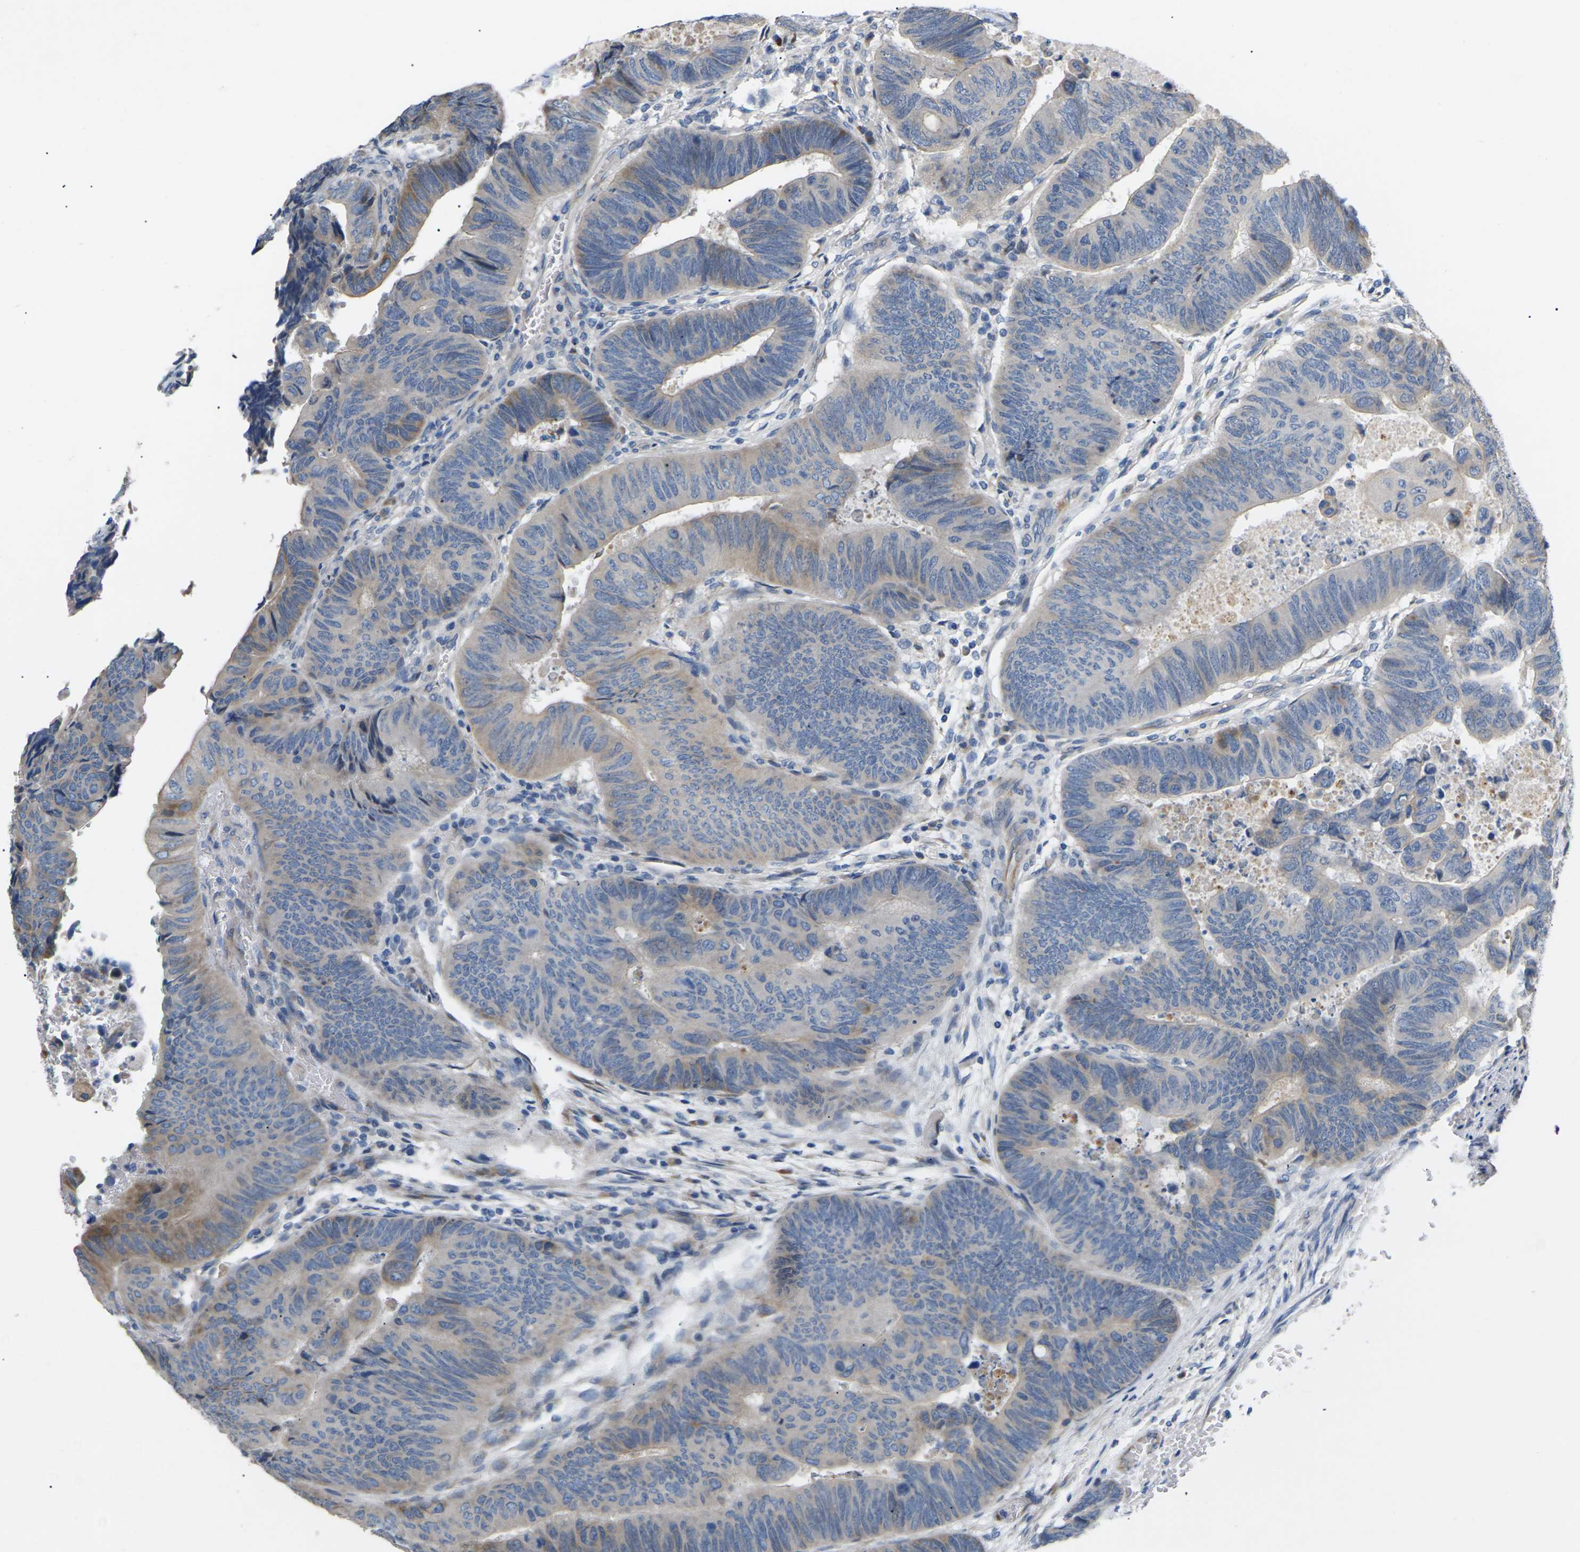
{"staining": {"intensity": "moderate", "quantity": "<25%", "location": "cytoplasmic/membranous"}, "tissue": "colorectal cancer", "cell_type": "Tumor cells", "image_type": "cancer", "snomed": [{"axis": "morphology", "description": "Normal tissue, NOS"}, {"axis": "morphology", "description": "Adenocarcinoma, NOS"}, {"axis": "topography", "description": "Rectum"}, {"axis": "topography", "description": "Peripheral nerve tissue"}], "caption": "A high-resolution image shows IHC staining of colorectal cancer, which exhibits moderate cytoplasmic/membranous staining in approximately <25% of tumor cells.", "gene": "KLHDC8B", "patient": {"sex": "male", "age": 92}}